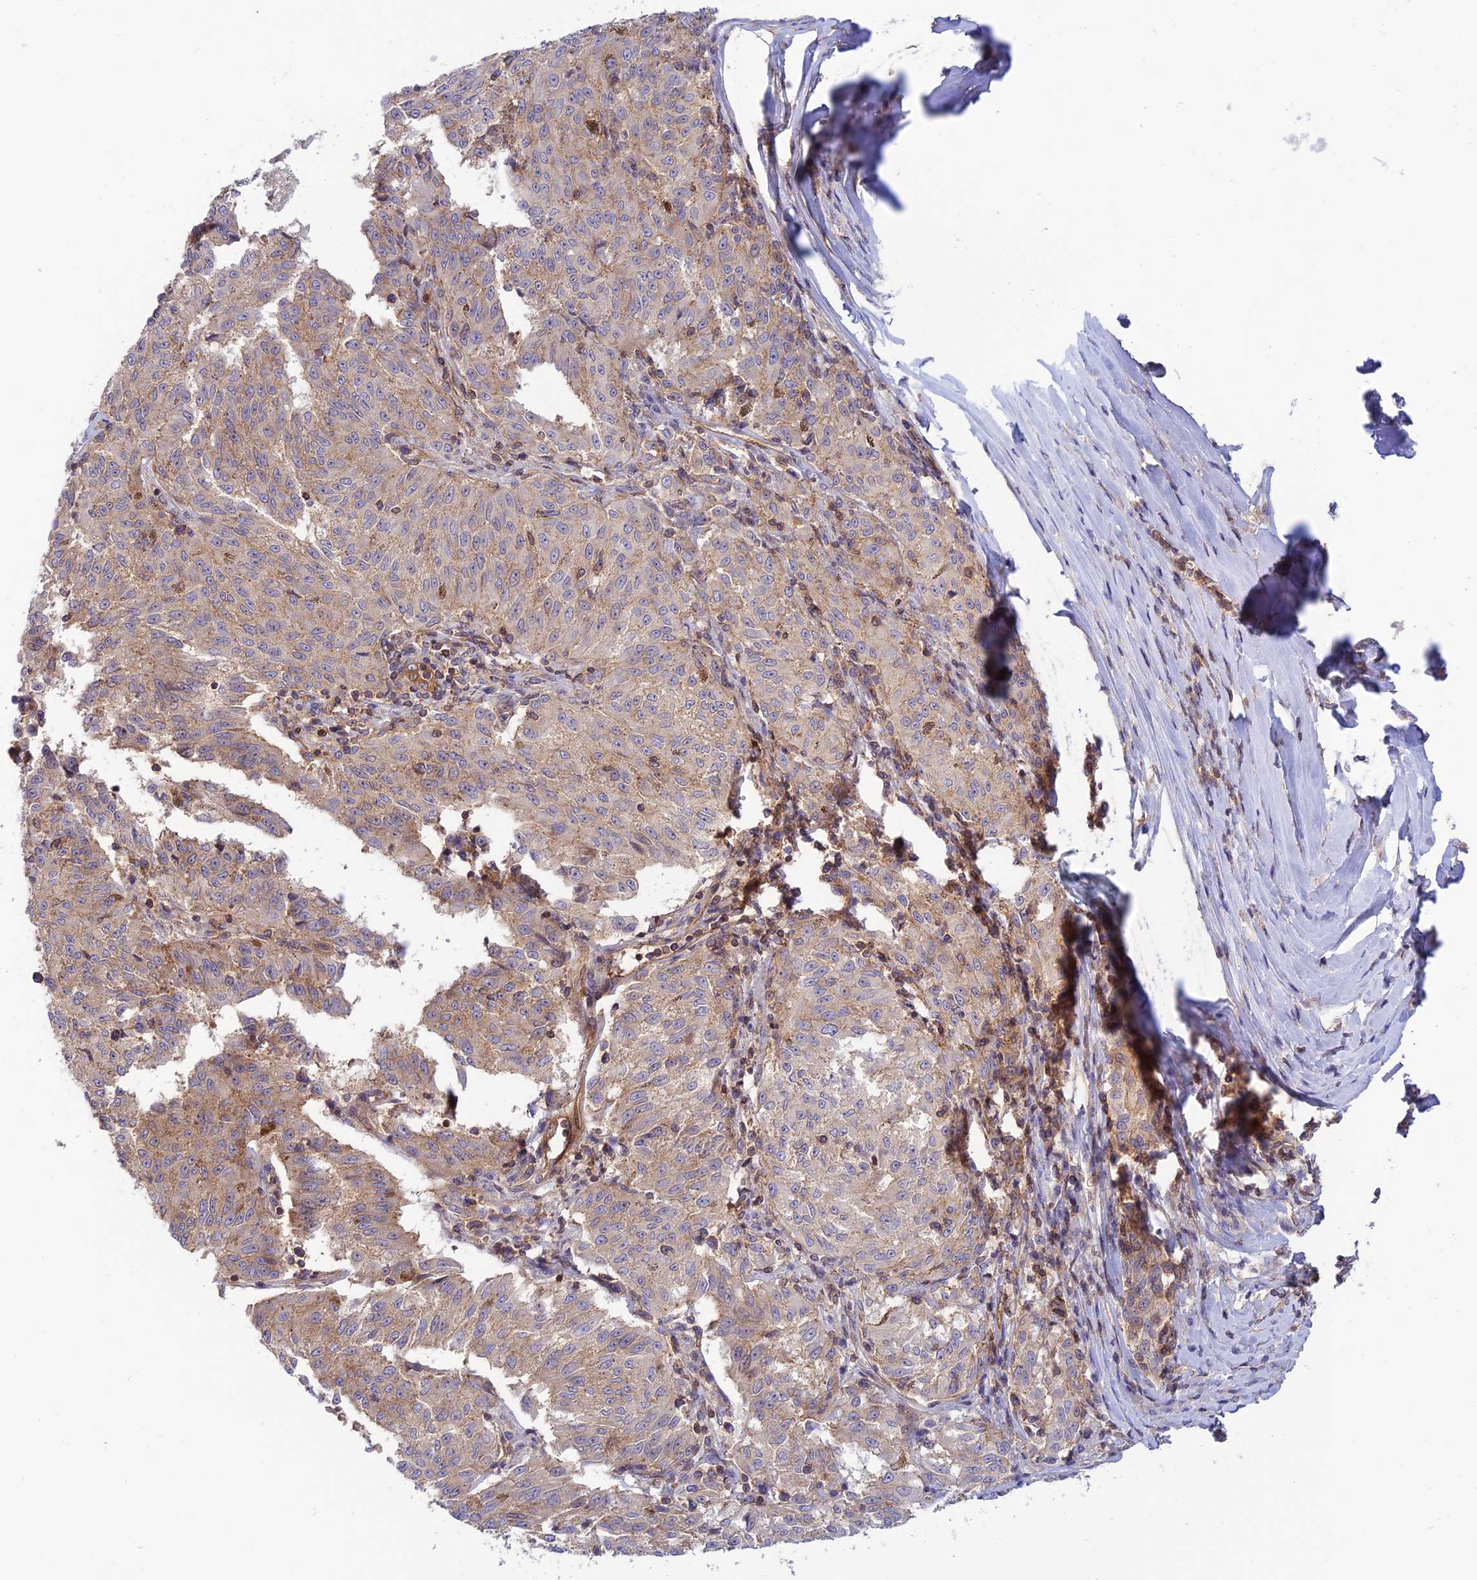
{"staining": {"intensity": "moderate", "quantity": "25%-75%", "location": "cytoplasmic/membranous"}, "tissue": "melanoma", "cell_type": "Tumor cells", "image_type": "cancer", "snomed": [{"axis": "morphology", "description": "Malignant melanoma, NOS"}, {"axis": "topography", "description": "Skin"}], "caption": "Human malignant melanoma stained for a protein (brown) displays moderate cytoplasmic/membranous positive positivity in about 25%-75% of tumor cells.", "gene": "PPP1R12C", "patient": {"sex": "female", "age": 72}}